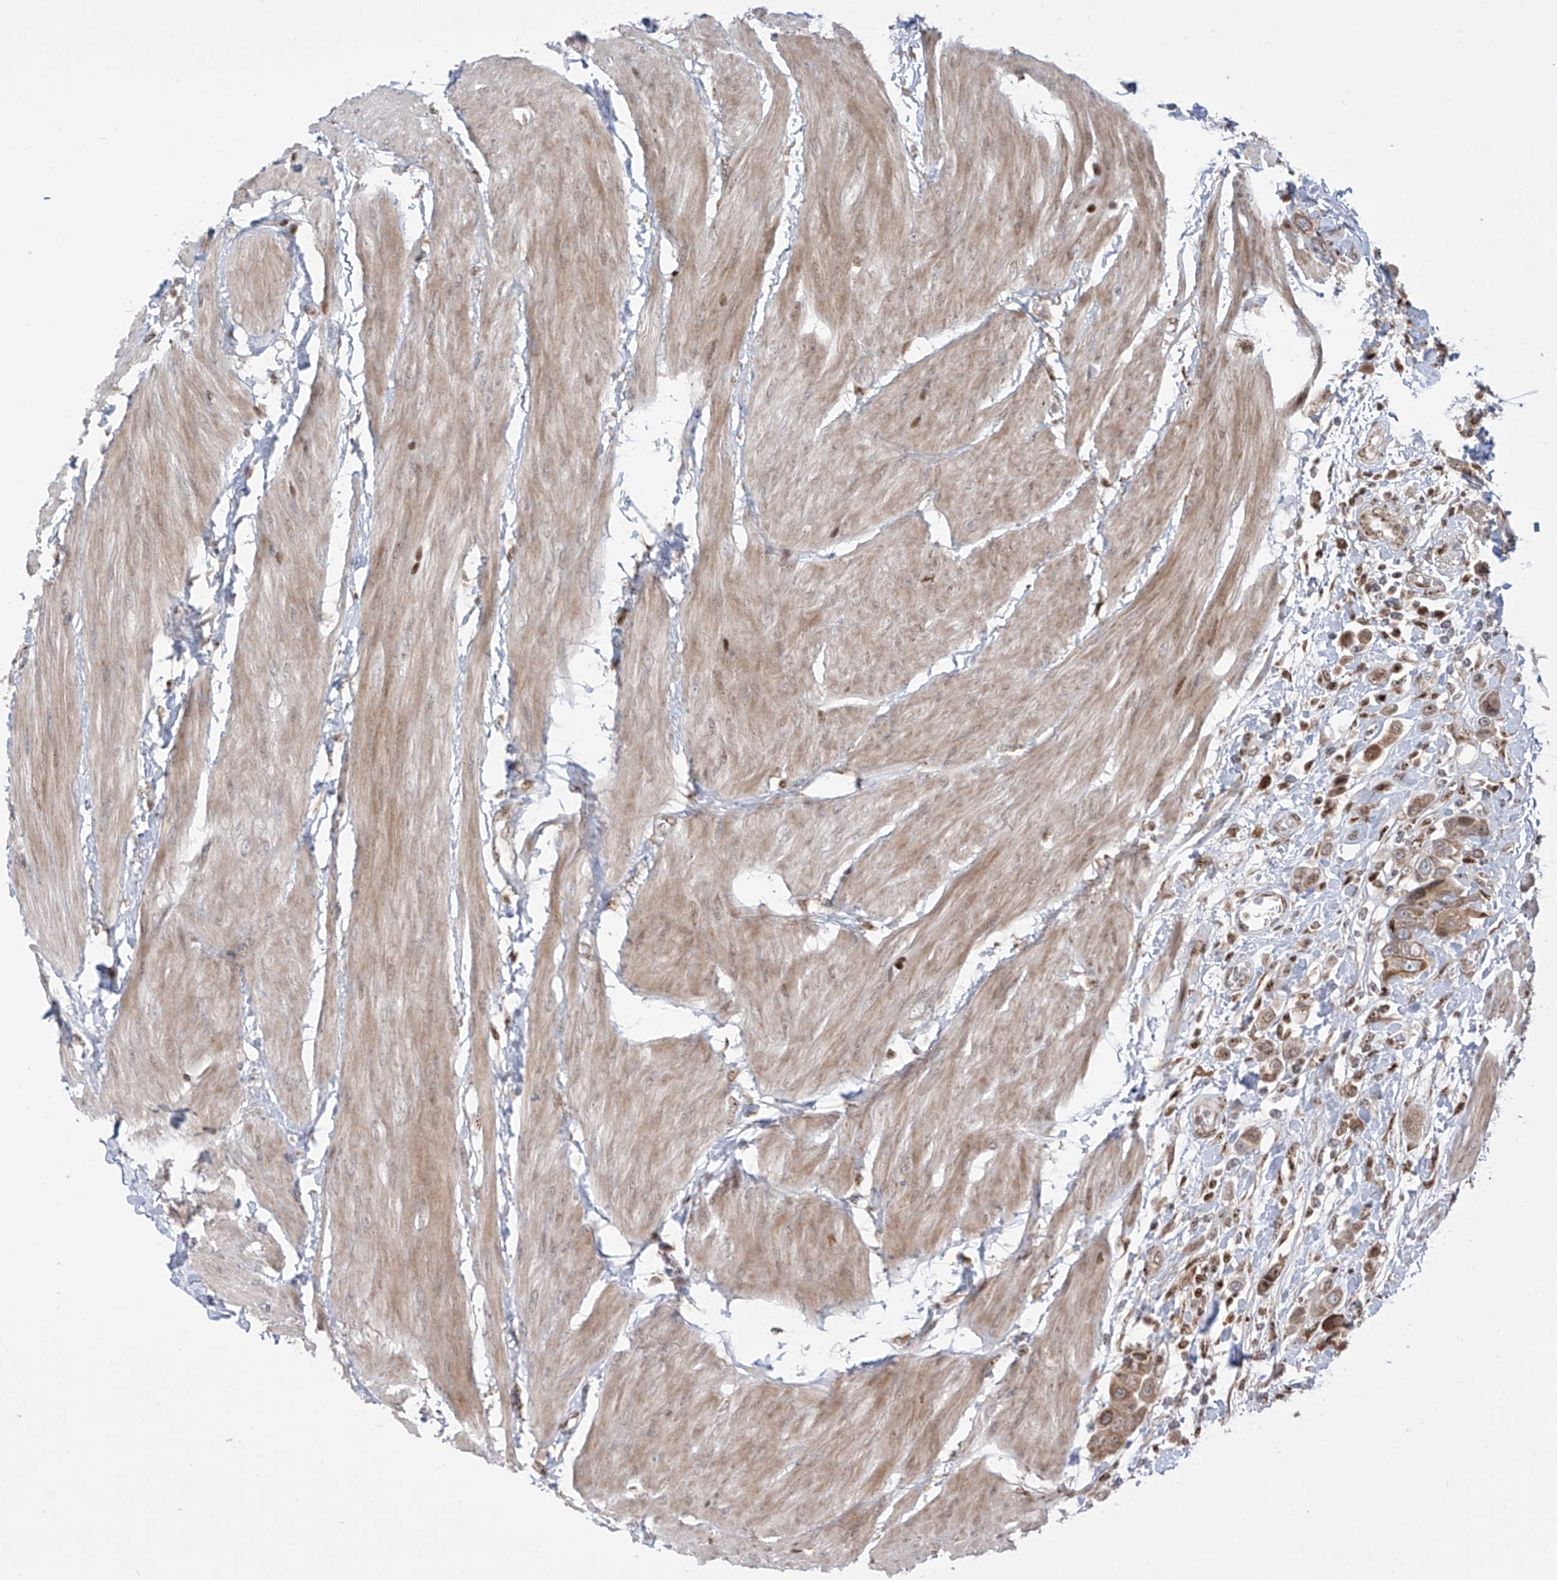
{"staining": {"intensity": "weak", "quantity": "25%-75%", "location": "cytoplasmic/membranous,nuclear"}, "tissue": "urothelial cancer", "cell_type": "Tumor cells", "image_type": "cancer", "snomed": [{"axis": "morphology", "description": "Urothelial carcinoma, High grade"}, {"axis": "topography", "description": "Urinary bladder"}], "caption": "There is low levels of weak cytoplasmic/membranous and nuclear positivity in tumor cells of high-grade urothelial carcinoma, as demonstrated by immunohistochemical staining (brown color).", "gene": "ZBTB8A", "patient": {"sex": "male", "age": 50}}